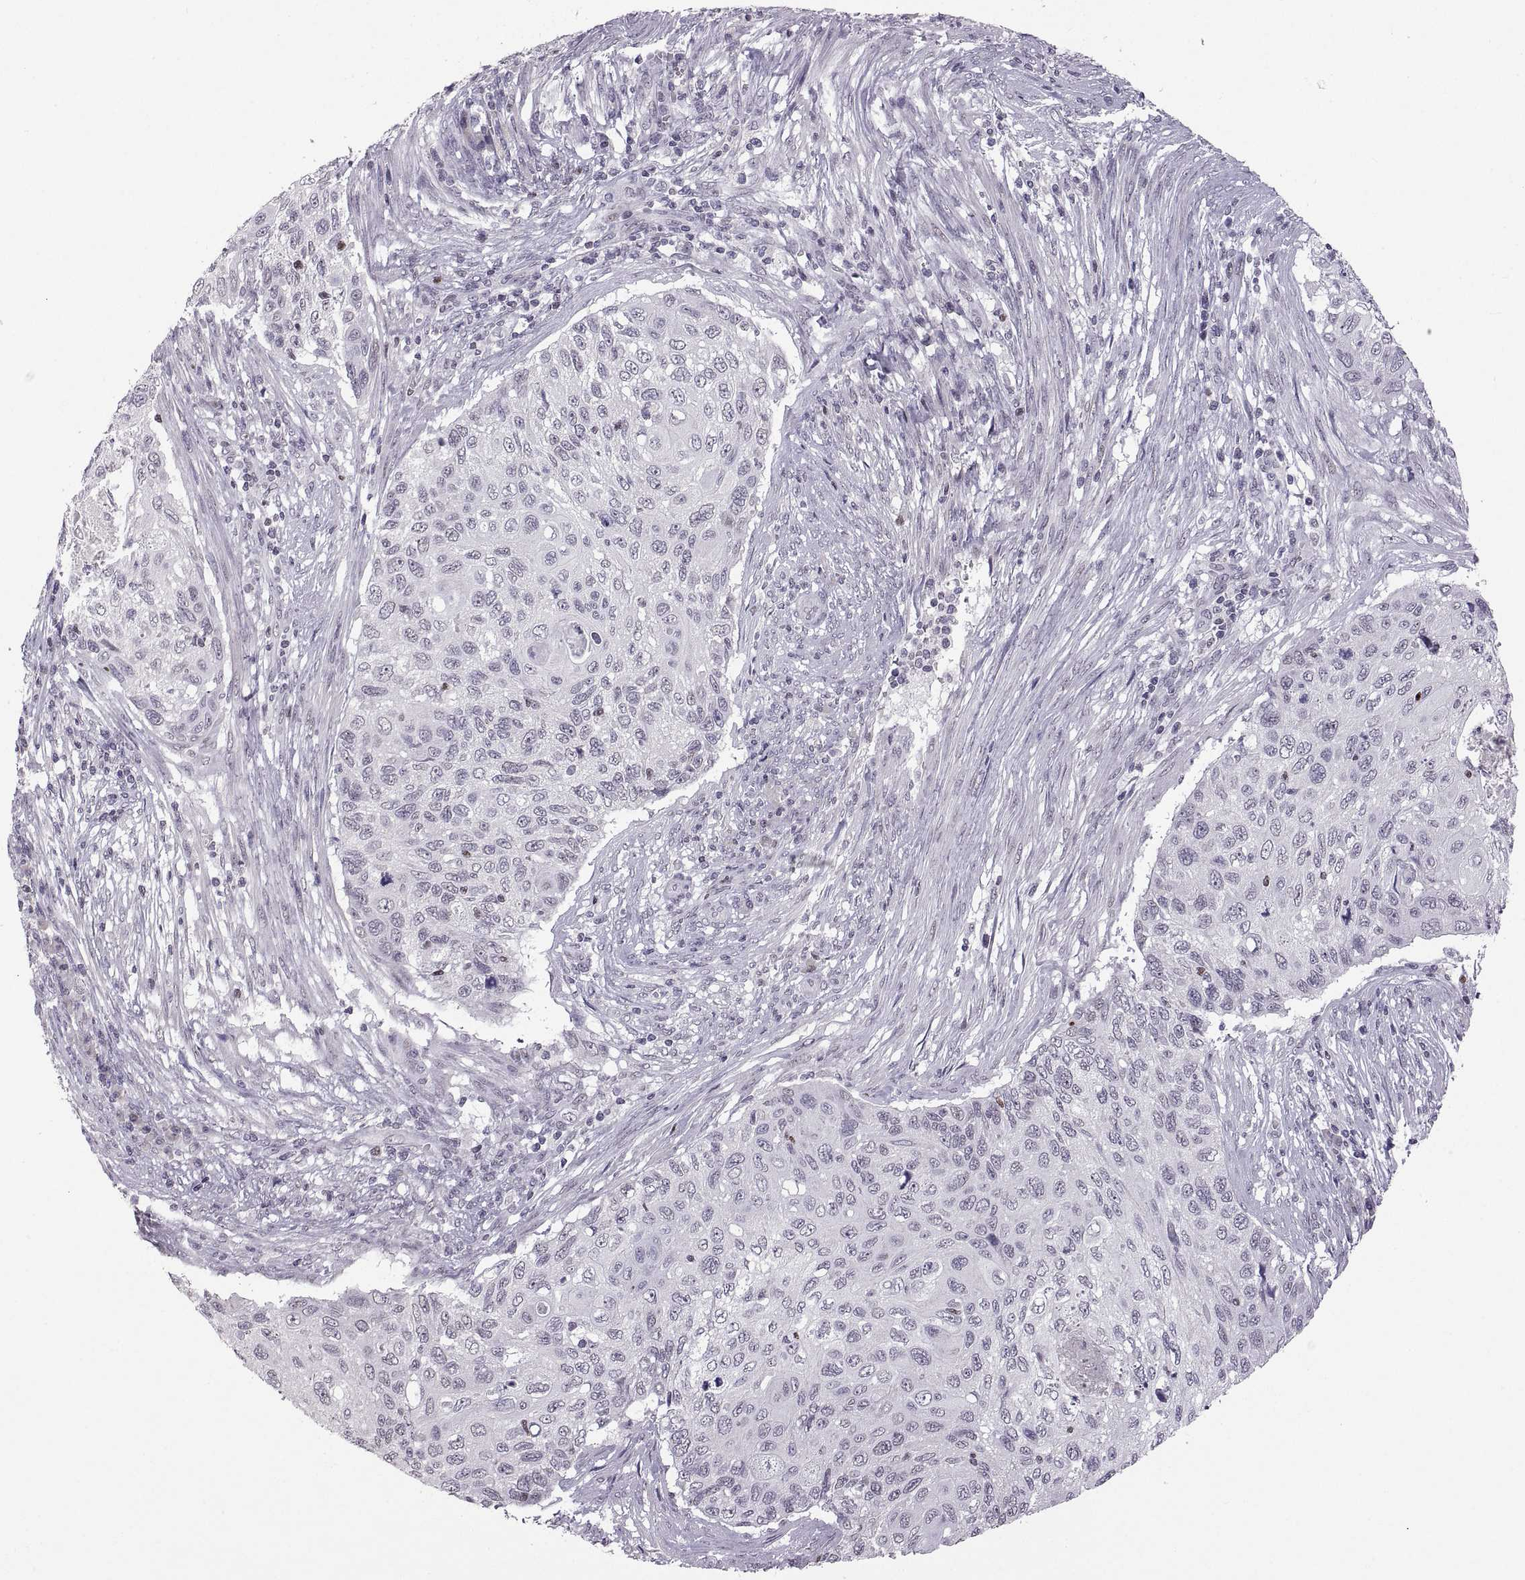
{"staining": {"intensity": "negative", "quantity": "none", "location": "none"}, "tissue": "cervical cancer", "cell_type": "Tumor cells", "image_type": "cancer", "snomed": [{"axis": "morphology", "description": "Squamous cell carcinoma, NOS"}, {"axis": "topography", "description": "Cervix"}], "caption": "Tumor cells show no significant protein expression in cervical cancer. (DAB immunohistochemistry visualized using brightfield microscopy, high magnification).", "gene": "NEK2", "patient": {"sex": "female", "age": 70}}